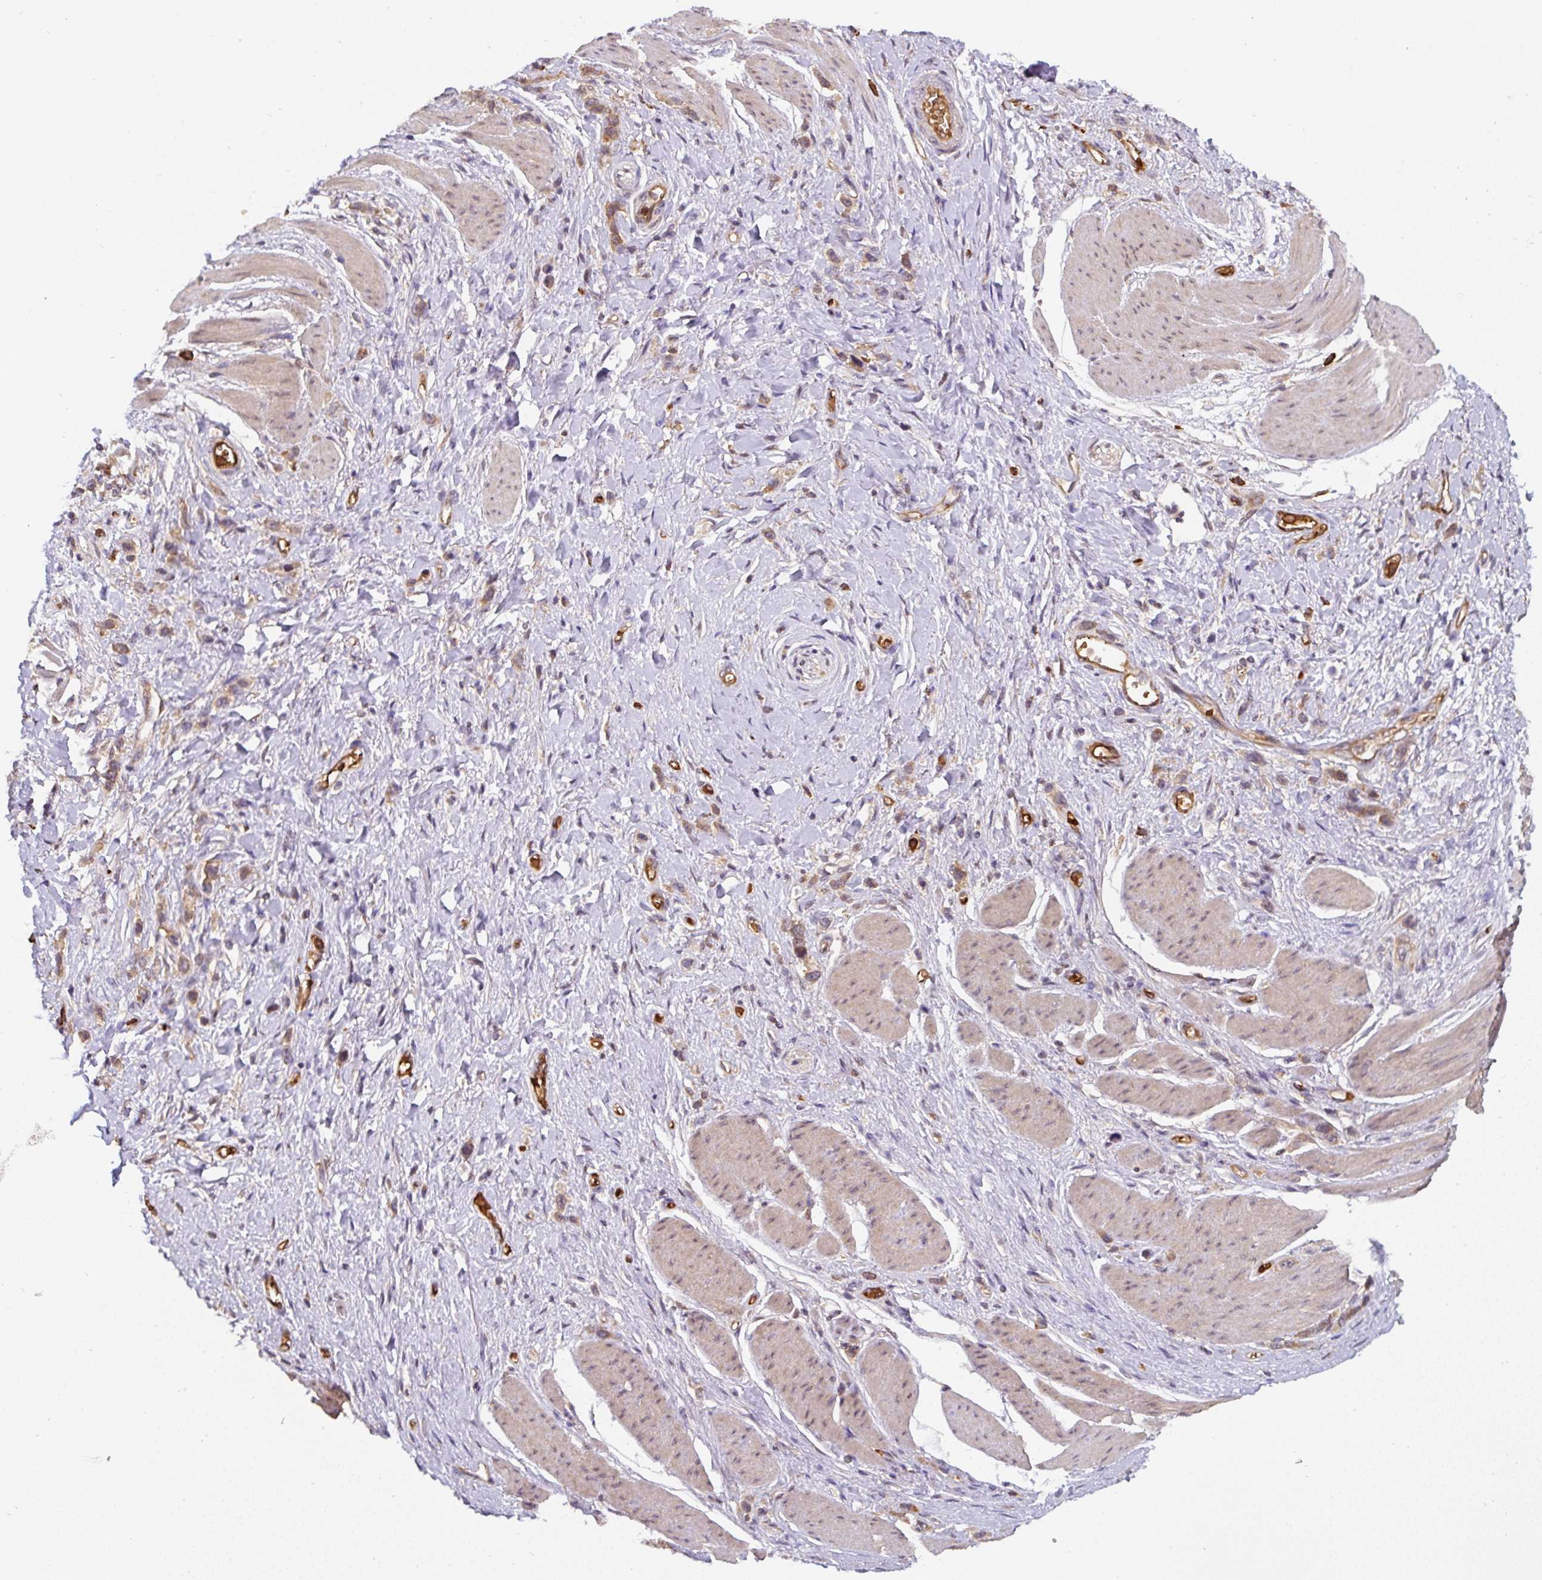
{"staining": {"intensity": "weak", "quantity": ">75%", "location": "cytoplasmic/membranous"}, "tissue": "stomach cancer", "cell_type": "Tumor cells", "image_type": "cancer", "snomed": [{"axis": "morphology", "description": "Adenocarcinoma, NOS"}, {"axis": "topography", "description": "Stomach"}], "caption": "Protein expression analysis of stomach adenocarcinoma reveals weak cytoplasmic/membranous positivity in approximately >75% of tumor cells.", "gene": "ST13", "patient": {"sex": "female", "age": 65}}